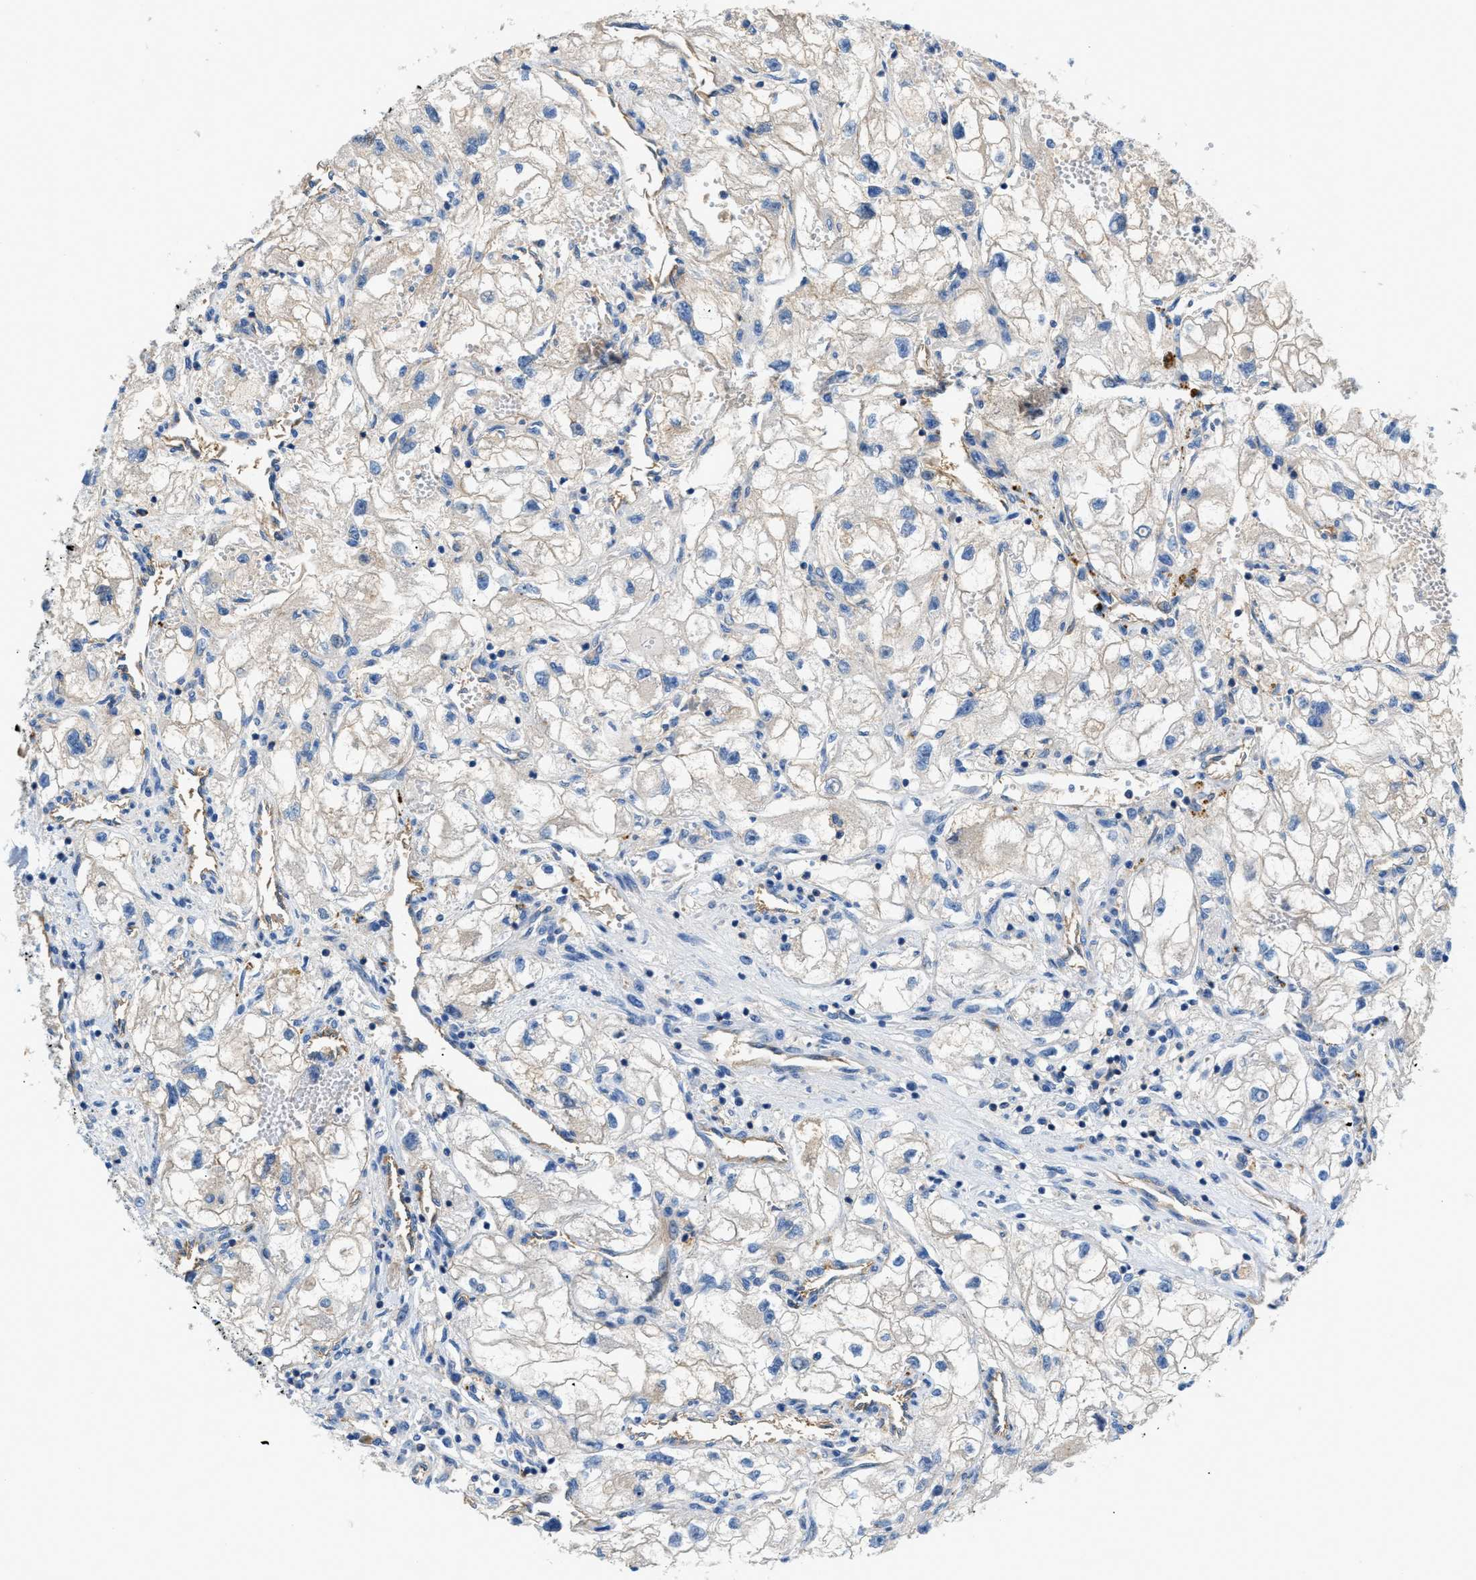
{"staining": {"intensity": "negative", "quantity": "none", "location": "none"}, "tissue": "renal cancer", "cell_type": "Tumor cells", "image_type": "cancer", "snomed": [{"axis": "morphology", "description": "Adenocarcinoma, NOS"}, {"axis": "topography", "description": "Kidney"}], "caption": "Immunohistochemistry of adenocarcinoma (renal) shows no positivity in tumor cells. Brightfield microscopy of IHC stained with DAB (brown) and hematoxylin (blue), captured at high magnification.", "gene": "ORAI1", "patient": {"sex": "female", "age": 70}}